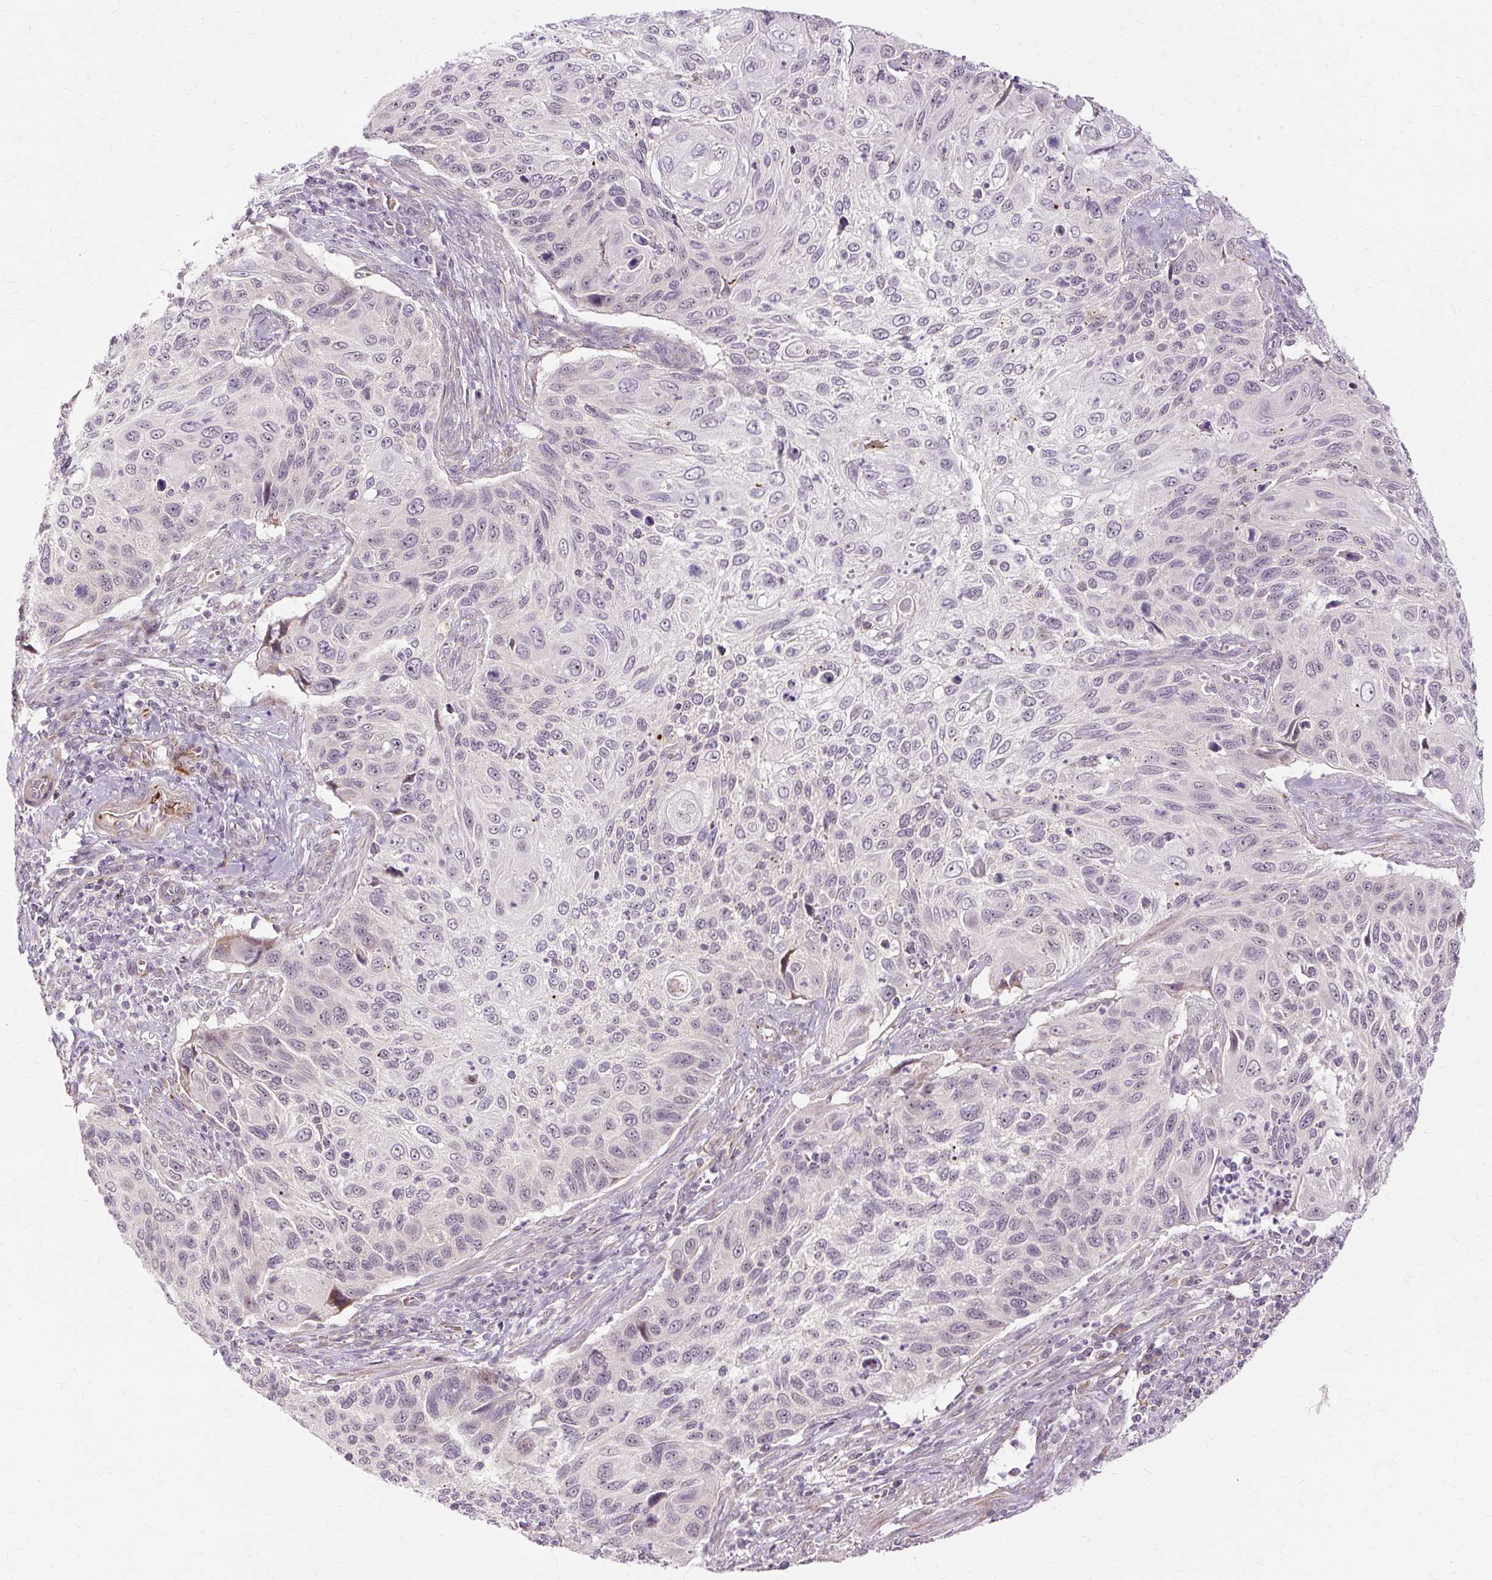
{"staining": {"intensity": "weak", "quantity": "<25%", "location": "nuclear"}, "tissue": "cervical cancer", "cell_type": "Tumor cells", "image_type": "cancer", "snomed": [{"axis": "morphology", "description": "Squamous cell carcinoma, NOS"}, {"axis": "topography", "description": "Cervix"}], "caption": "This is an immunohistochemistry micrograph of human squamous cell carcinoma (cervical). There is no staining in tumor cells.", "gene": "MMACHC", "patient": {"sex": "female", "age": 70}}